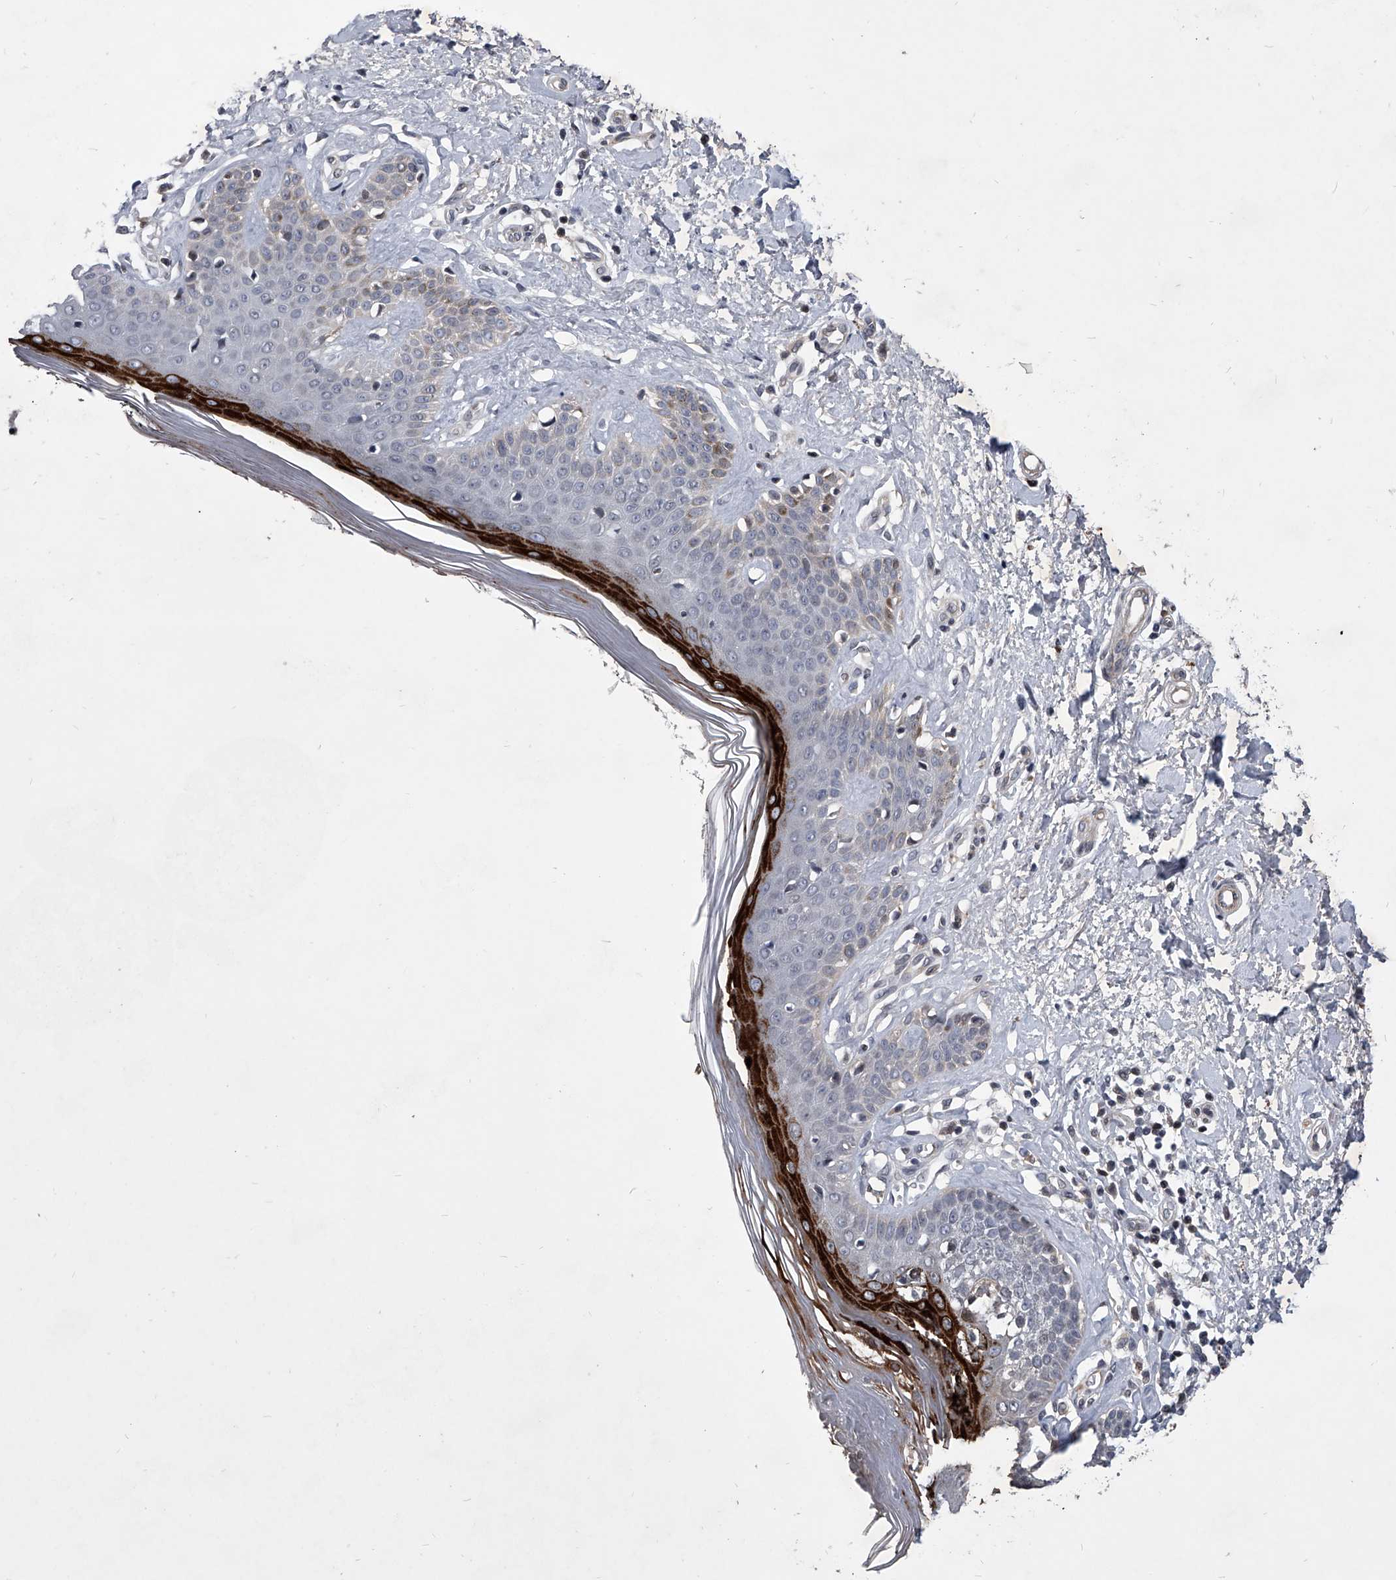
{"staining": {"intensity": "negative", "quantity": "none", "location": "none"}, "tissue": "skin", "cell_type": "Fibroblasts", "image_type": "normal", "snomed": [{"axis": "morphology", "description": "Normal tissue, NOS"}, {"axis": "topography", "description": "Skin"}], "caption": "This is a photomicrograph of IHC staining of unremarkable skin, which shows no positivity in fibroblasts.", "gene": "ZNF76", "patient": {"sex": "female", "age": 64}}